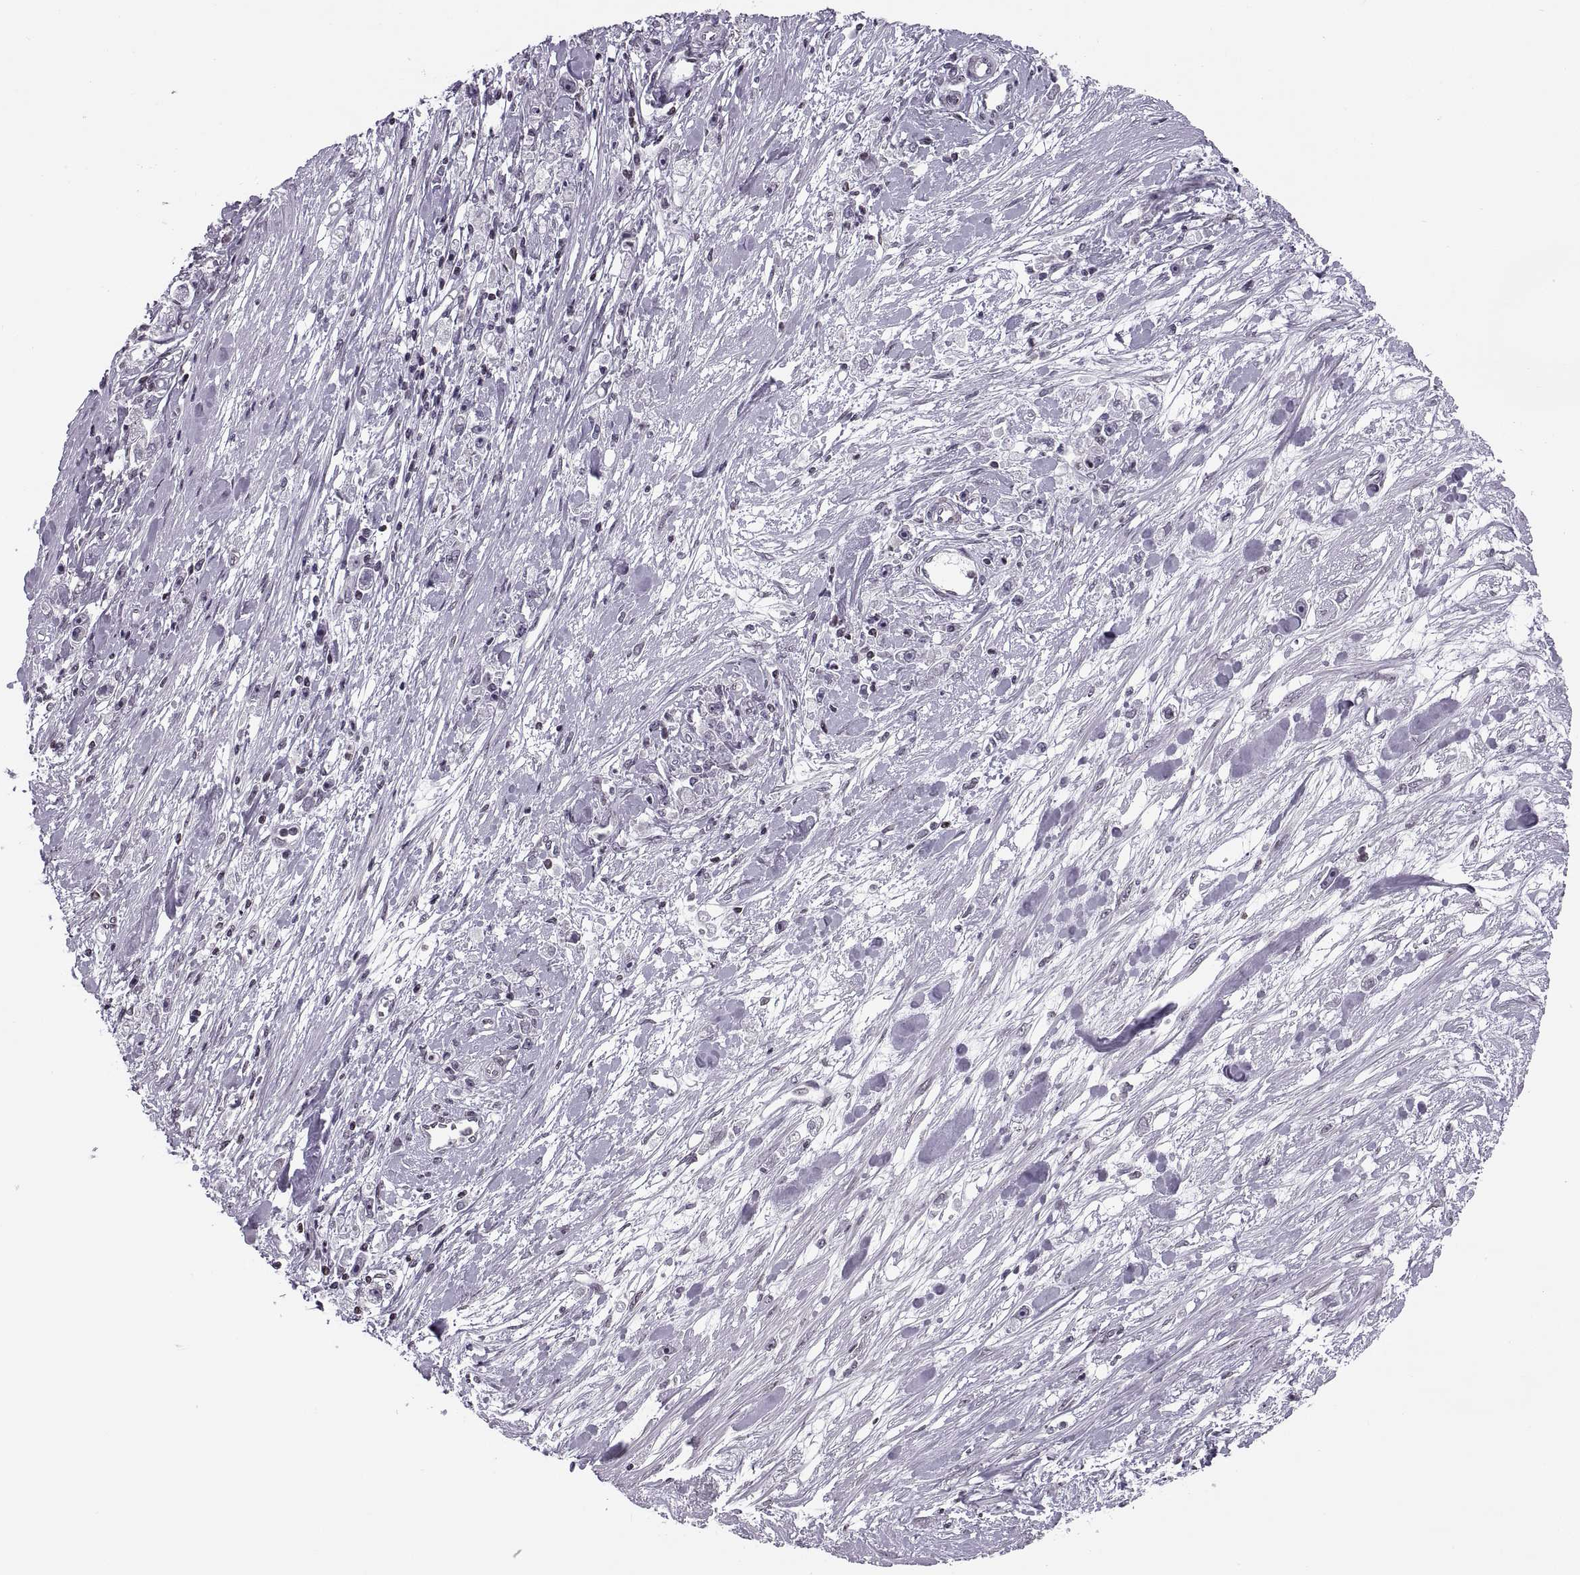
{"staining": {"intensity": "negative", "quantity": "none", "location": "none"}, "tissue": "stomach cancer", "cell_type": "Tumor cells", "image_type": "cancer", "snomed": [{"axis": "morphology", "description": "Adenocarcinoma, NOS"}, {"axis": "topography", "description": "Stomach"}], "caption": "Immunohistochemistry photomicrograph of adenocarcinoma (stomach) stained for a protein (brown), which reveals no staining in tumor cells. Brightfield microscopy of IHC stained with DAB (3,3'-diaminobenzidine) (brown) and hematoxylin (blue), captured at high magnification.", "gene": "H1-8", "patient": {"sex": "female", "age": 59}}